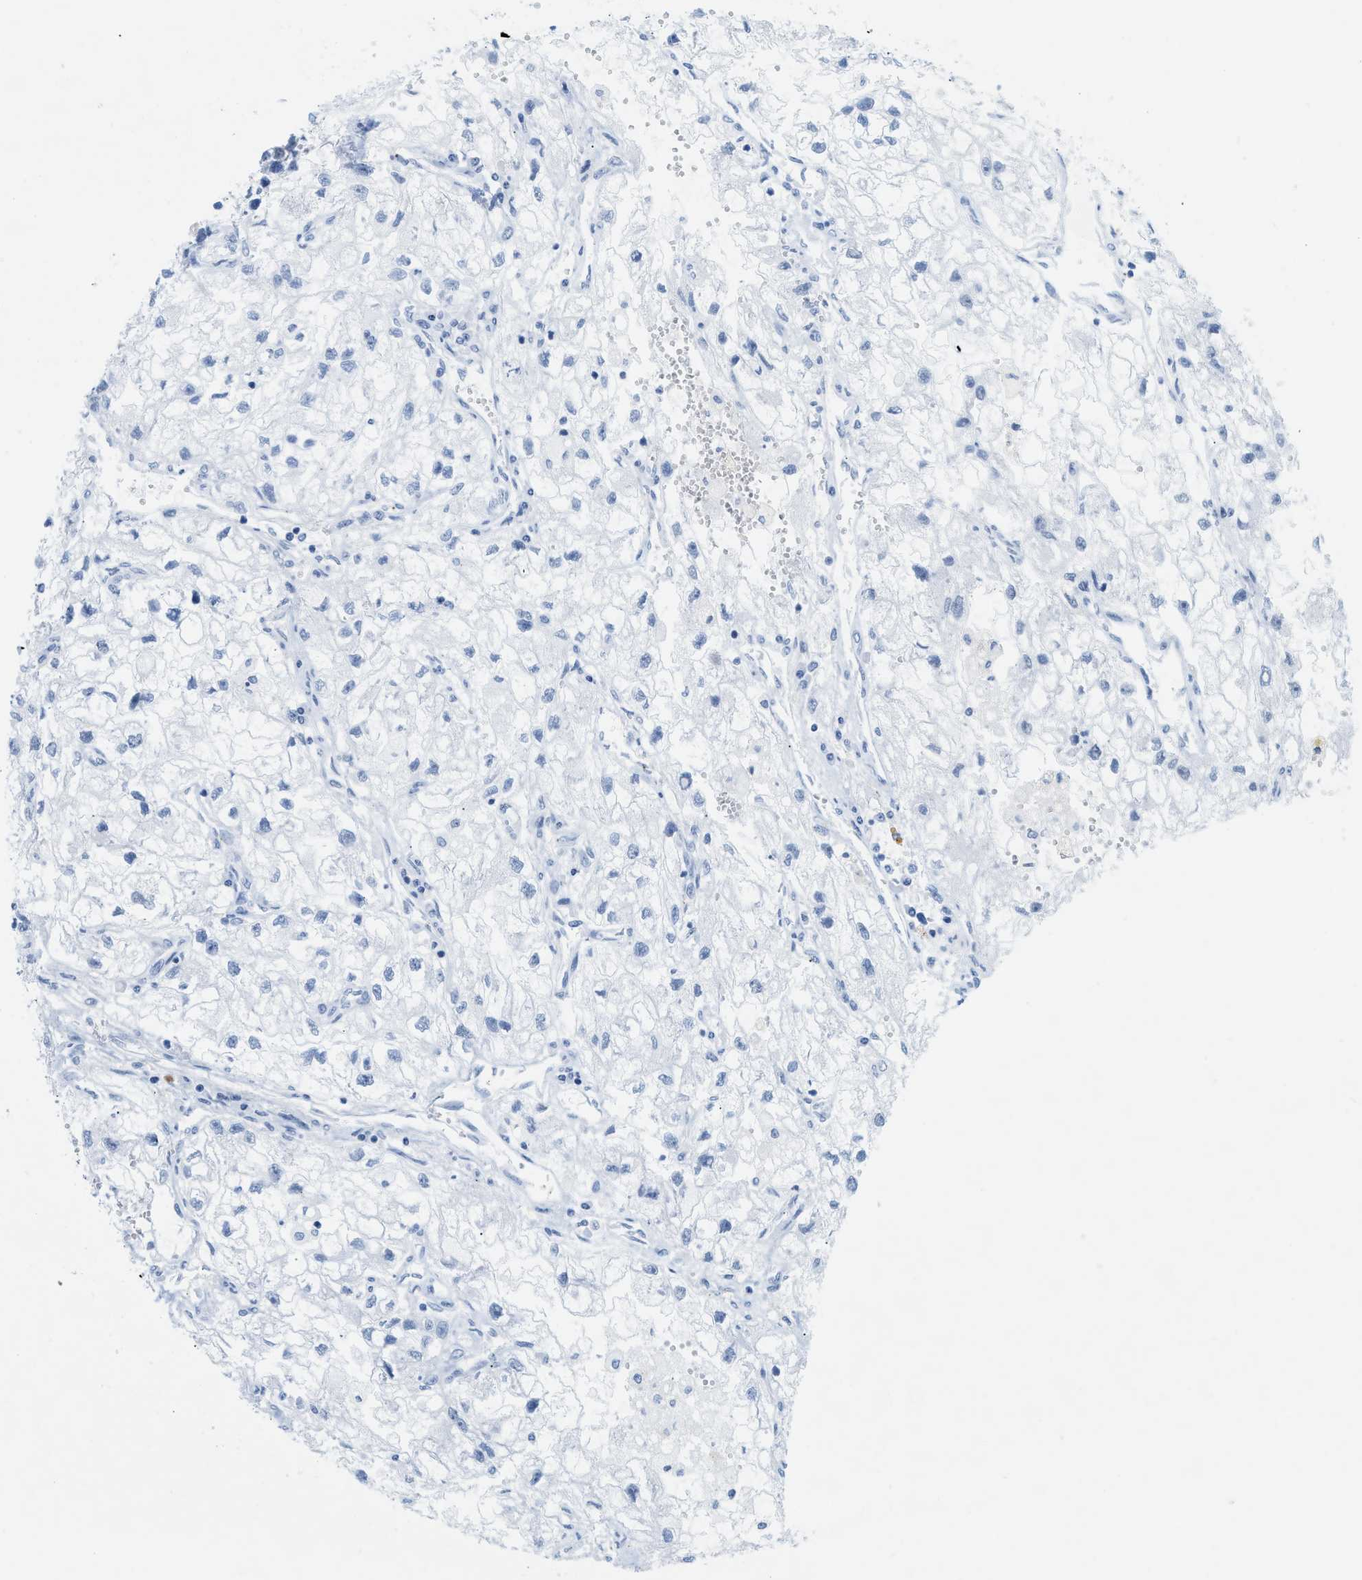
{"staining": {"intensity": "negative", "quantity": "none", "location": "none"}, "tissue": "renal cancer", "cell_type": "Tumor cells", "image_type": "cancer", "snomed": [{"axis": "morphology", "description": "Adenocarcinoma, NOS"}, {"axis": "topography", "description": "Kidney"}], "caption": "The micrograph reveals no staining of tumor cells in renal cancer. (DAB immunohistochemistry (IHC), high magnification).", "gene": "HLTF", "patient": {"sex": "female", "age": 70}}